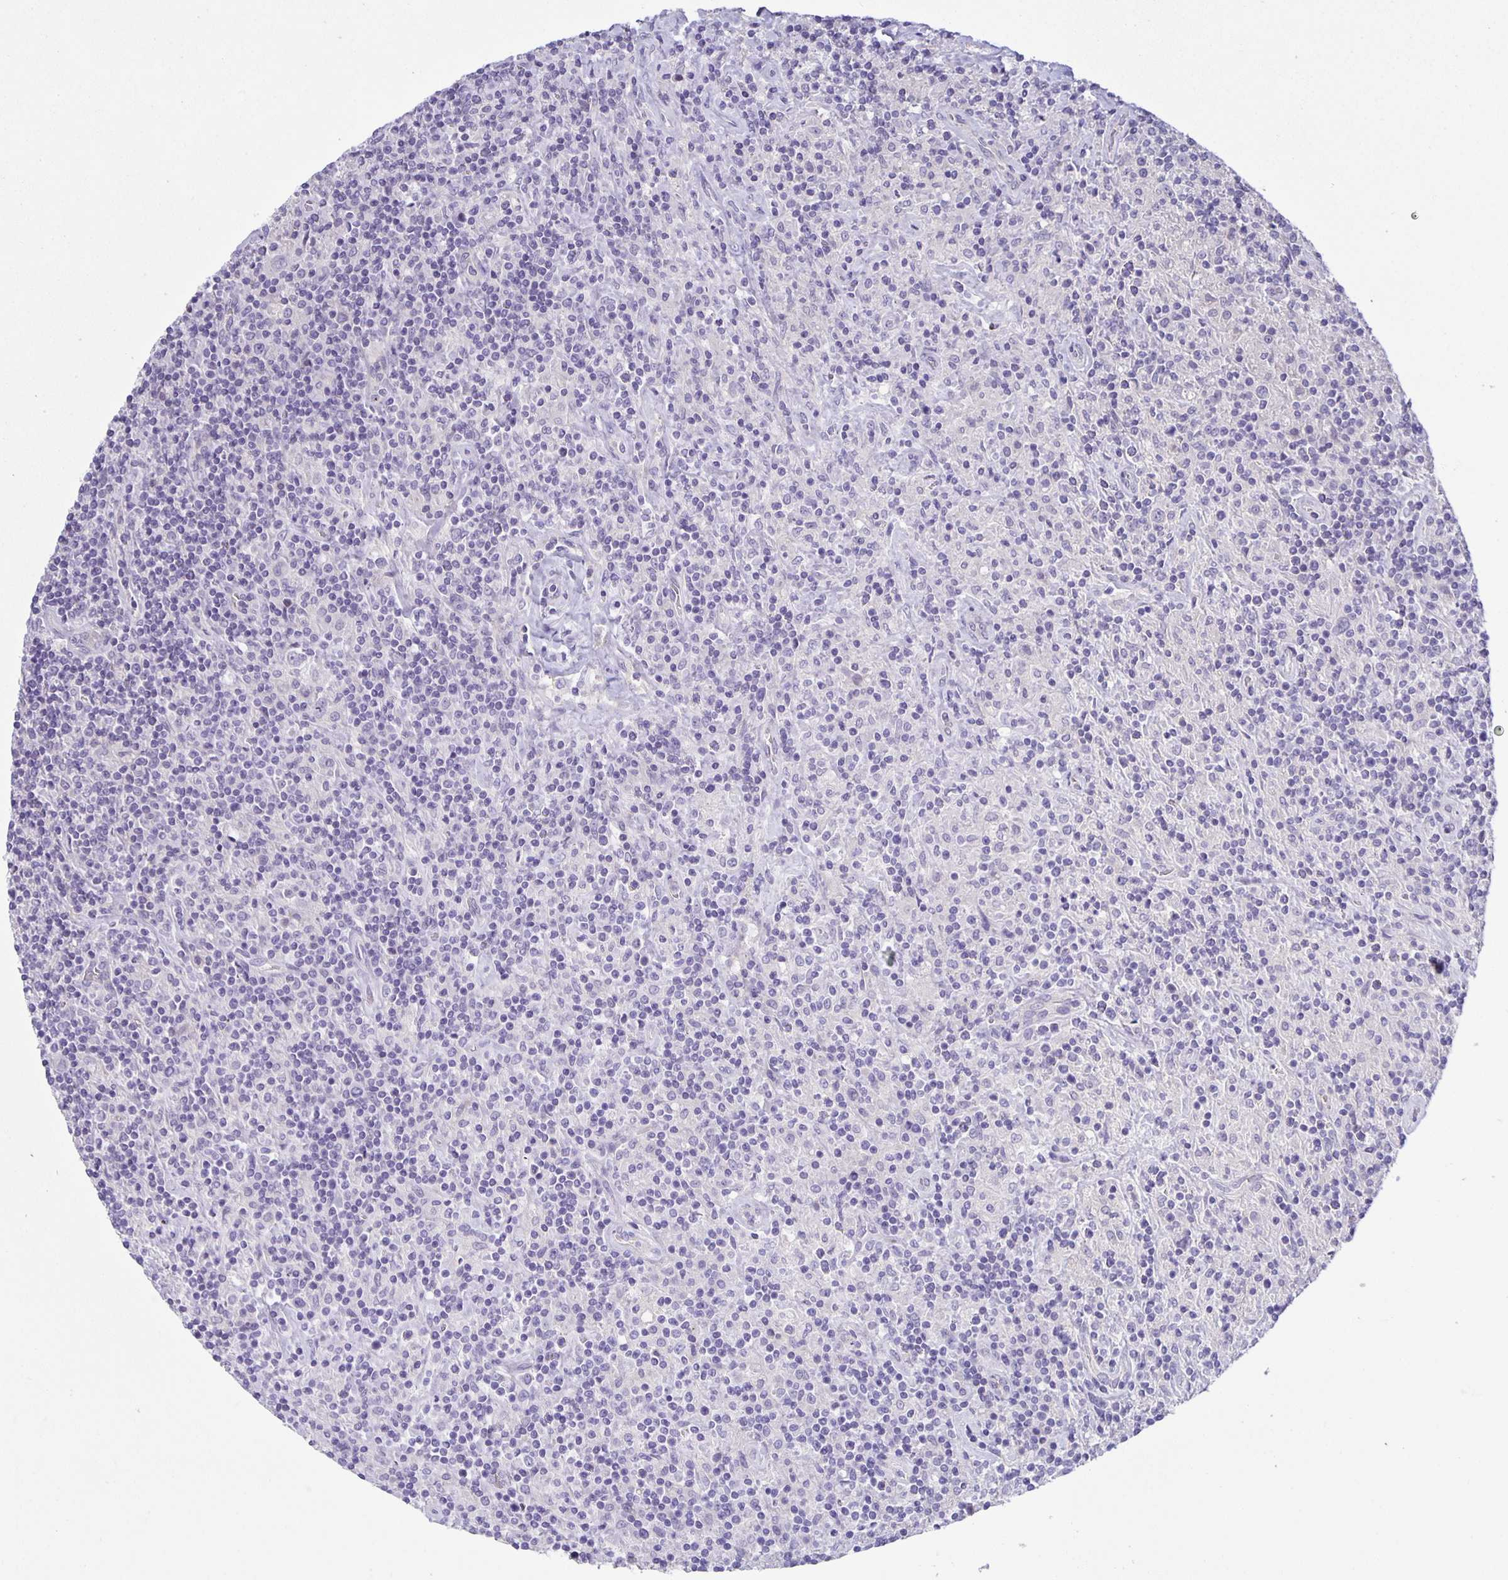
{"staining": {"intensity": "negative", "quantity": "none", "location": "none"}, "tissue": "lymphoma", "cell_type": "Tumor cells", "image_type": "cancer", "snomed": [{"axis": "morphology", "description": "Hodgkin's disease, NOS"}, {"axis": "topography", "description": "Lymph node"}], "caption": "This is an IHC photomicrograph of lymphoma. There is no staining in tumor cells.", "gene": "PTPN3", "patient": {"sex": "male", "age": 70}}